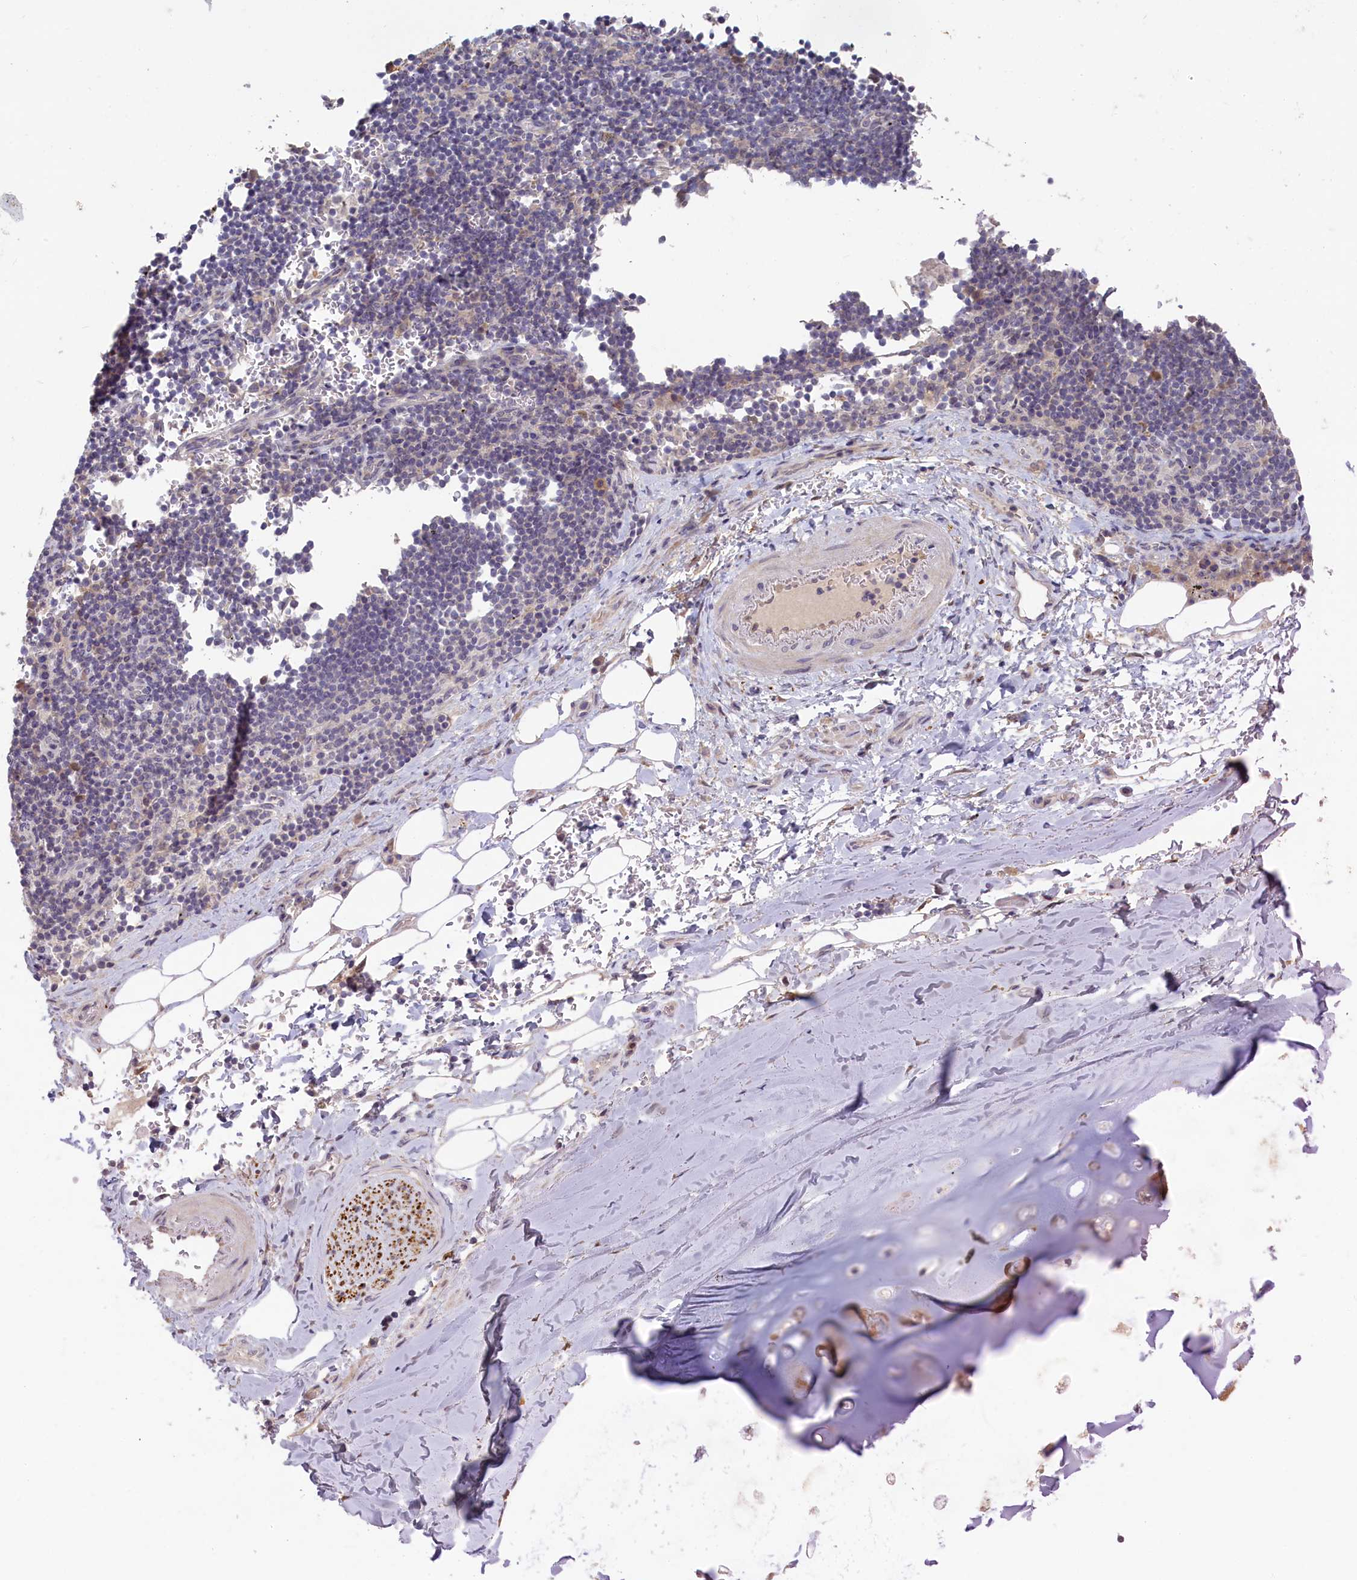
{"staining": {"intensity": "negative", "quantity": "none", "location": "none"}, "tissue": "adipose tissue", "cell_type": "Adipocytes", "image_type": "normal", "snomed": [{"axis": "morphology", "description": "Normal tissue, NOS"}, {"axis": "topography", "description": "Lymph node"}, {"axis": "topography", "description": "Cartilage tissue"}, {"axis": "topography", "description": "Bronchus"}], "caption": "This is an immunohistochemistry (IHC) photomicrograph of benign adipose tissue. There is no positivity in adipocytes.", "gene": "UCHL3", "patient": {"sex": "male", "age": 63}}